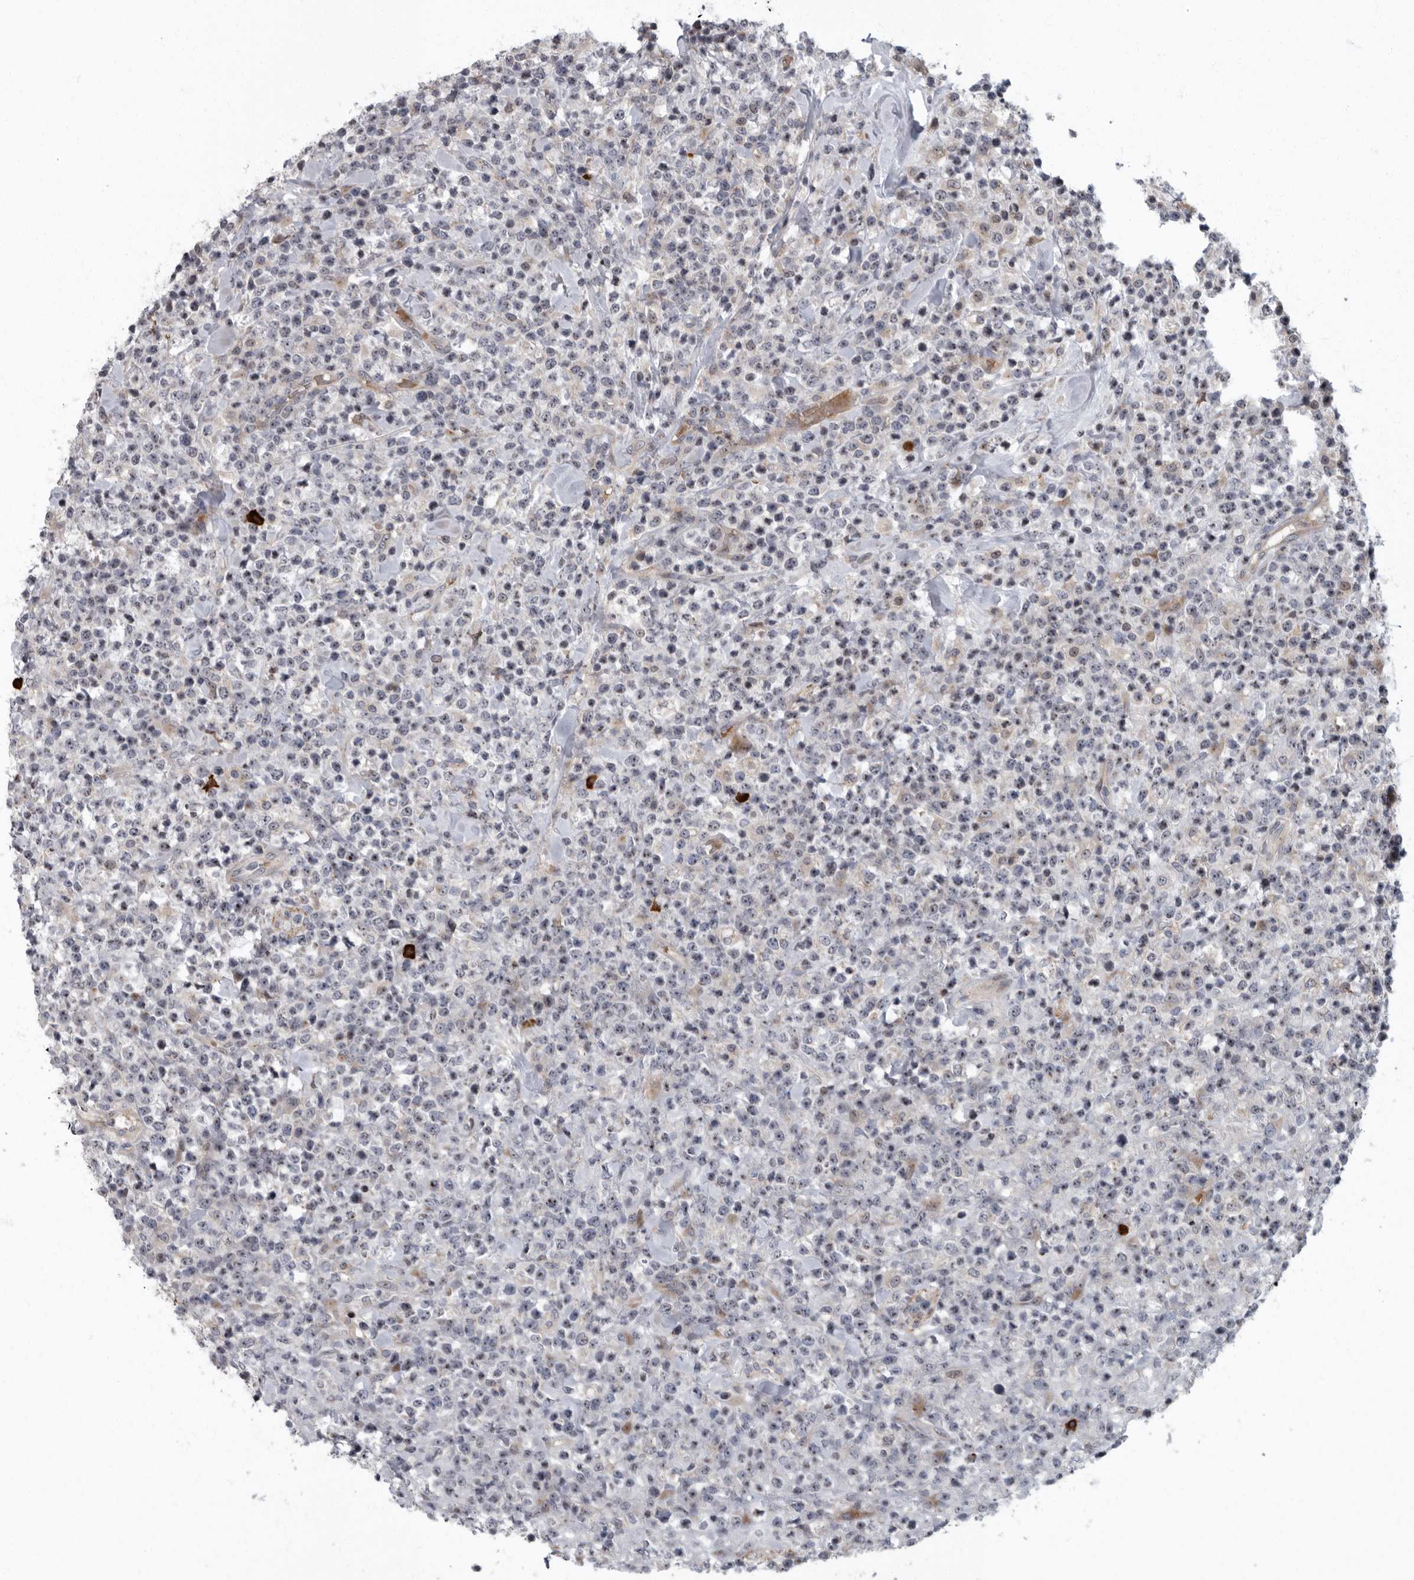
{"staining": {"intensity": "negative", "quantity": "none", "location": "none"}, "tissue": "lymphoma", "cell_type": "Tumor cells", "image_type": "cancer", "snomed": [{"axis": "morphology", "description": "Malignant lymphoma, non-Hodgkin's type, High grade"}, {"axis": "topography", "description": "Colon"}], "caption": "Tumor cells show no significant expression in malignant lymphoma, non-Hodgkin's type (high-grade).", "gene": "PDCD11", "patient": {"sex": "female", "age": 53}}